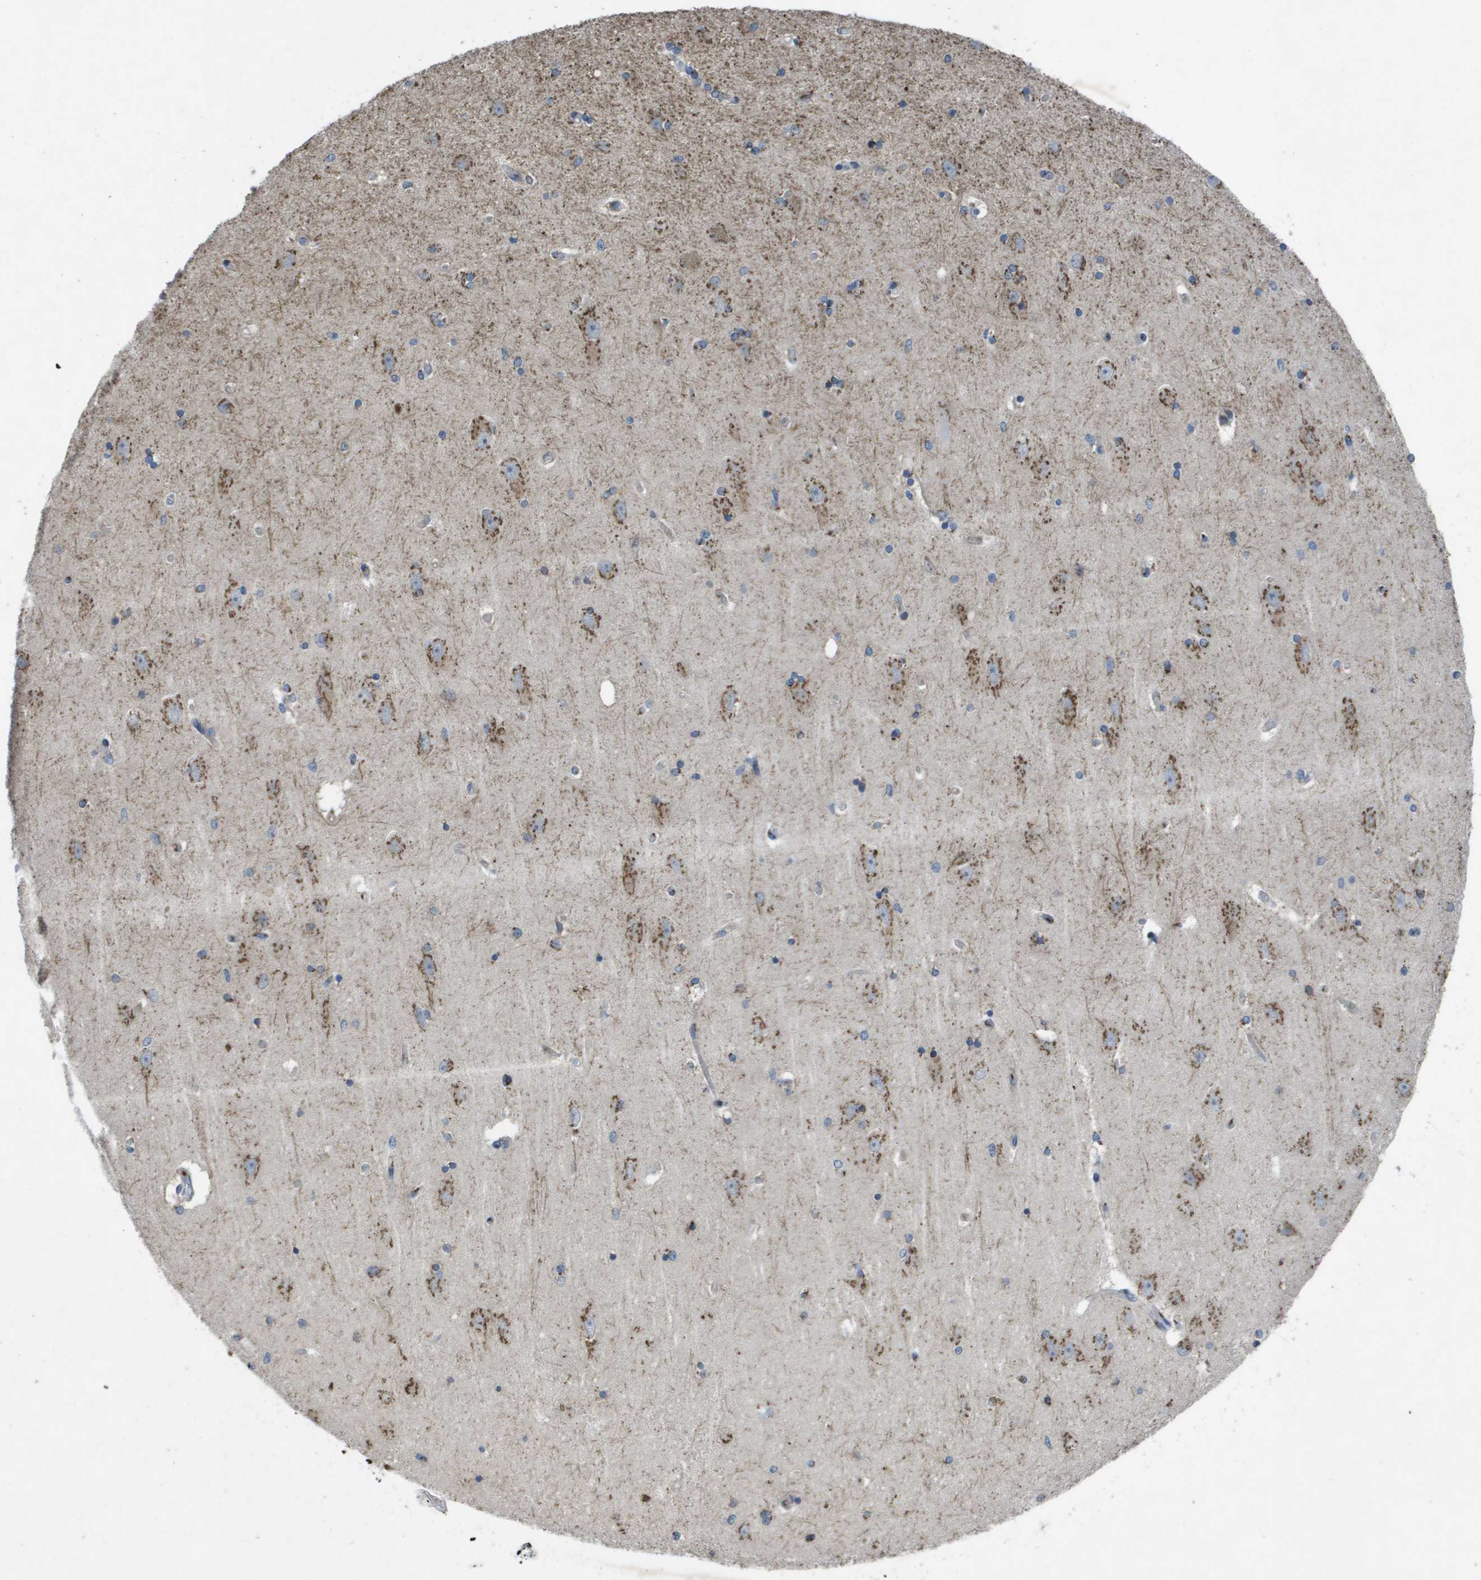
{"staining": {"intensity": "strong", "quantity": "<25%", "location": "cytoplasmic/membranous"}, "tissue": "hippocampus", "cell_type": "Glial cells", "image_type": "normal", "snomed": [{"axis": "morphology", "description": "Normal tissue, NOS"}, {"axis": "topography", "description": "Hippocampus"}], "caption": "Glial cells demonstrate medium levels of strong cytoplasmic/membranous staining in approximately <25% of cells in benign hippocampus.", "gene": "QSOX2", "patient": {"sex": "female", "age": 54}}